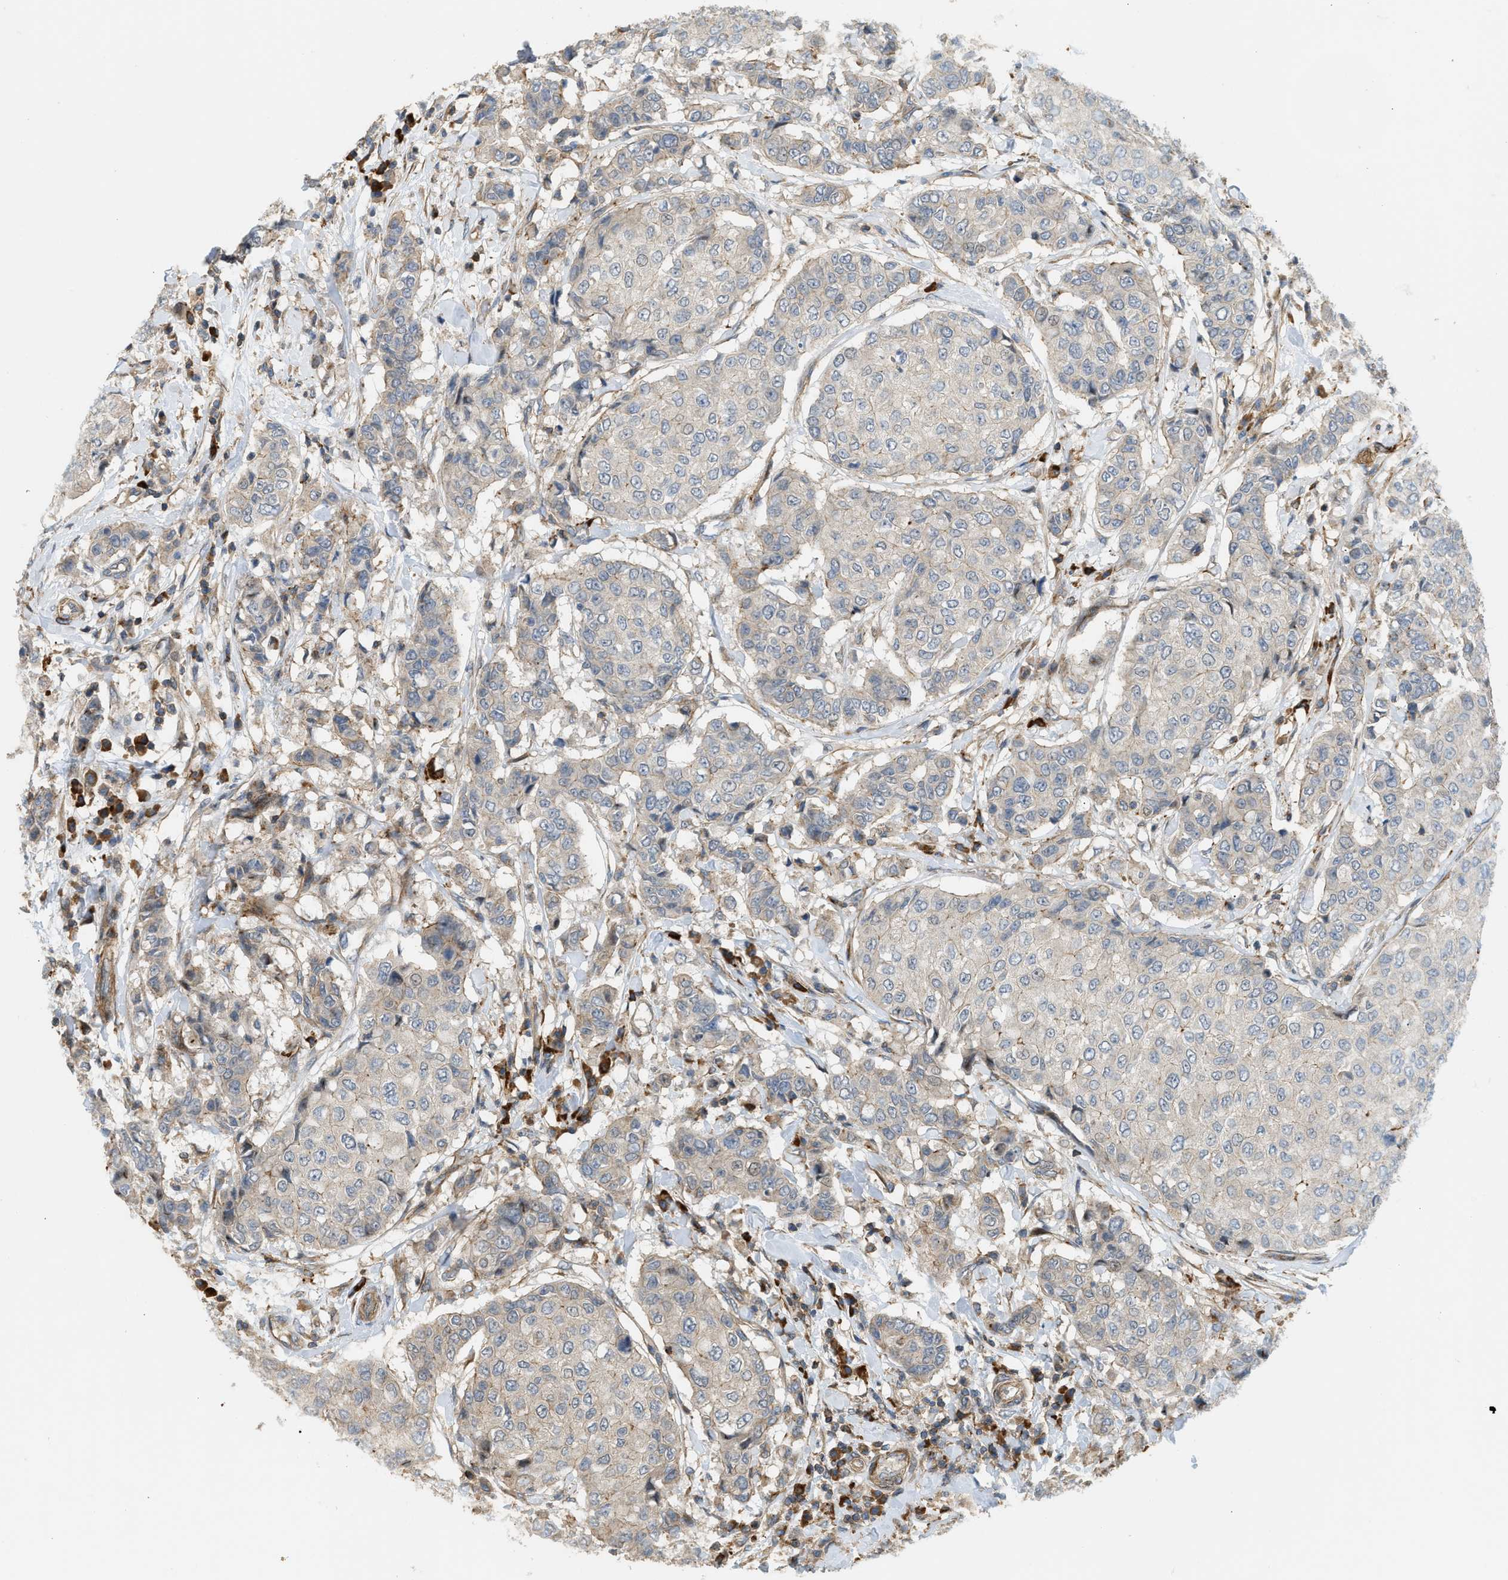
{"staining": {"intensity": "moderate", "quantity": "<25%", "location": "cytoplasmic/membranous"}, "tissue": "breast cancer", "cell_type": "Tumor cells", "image_type": "cancer", "snomed": [{"axis": "morphology", "description": "Duct carcinoma"}, {"axis": "topography", "description": "Breast"}], "caption": "Immunohistochemical staining of breast cancer (intraductal carcinoma) demonstrates low levels of moderate cytoplasmic/membranous staining in about <25% of tumor cells. (Brightfield microscopy of DAB IHC at high magnification).", "gene": "BTN3A2", "patient": {"sex": "female", "age": 27}}